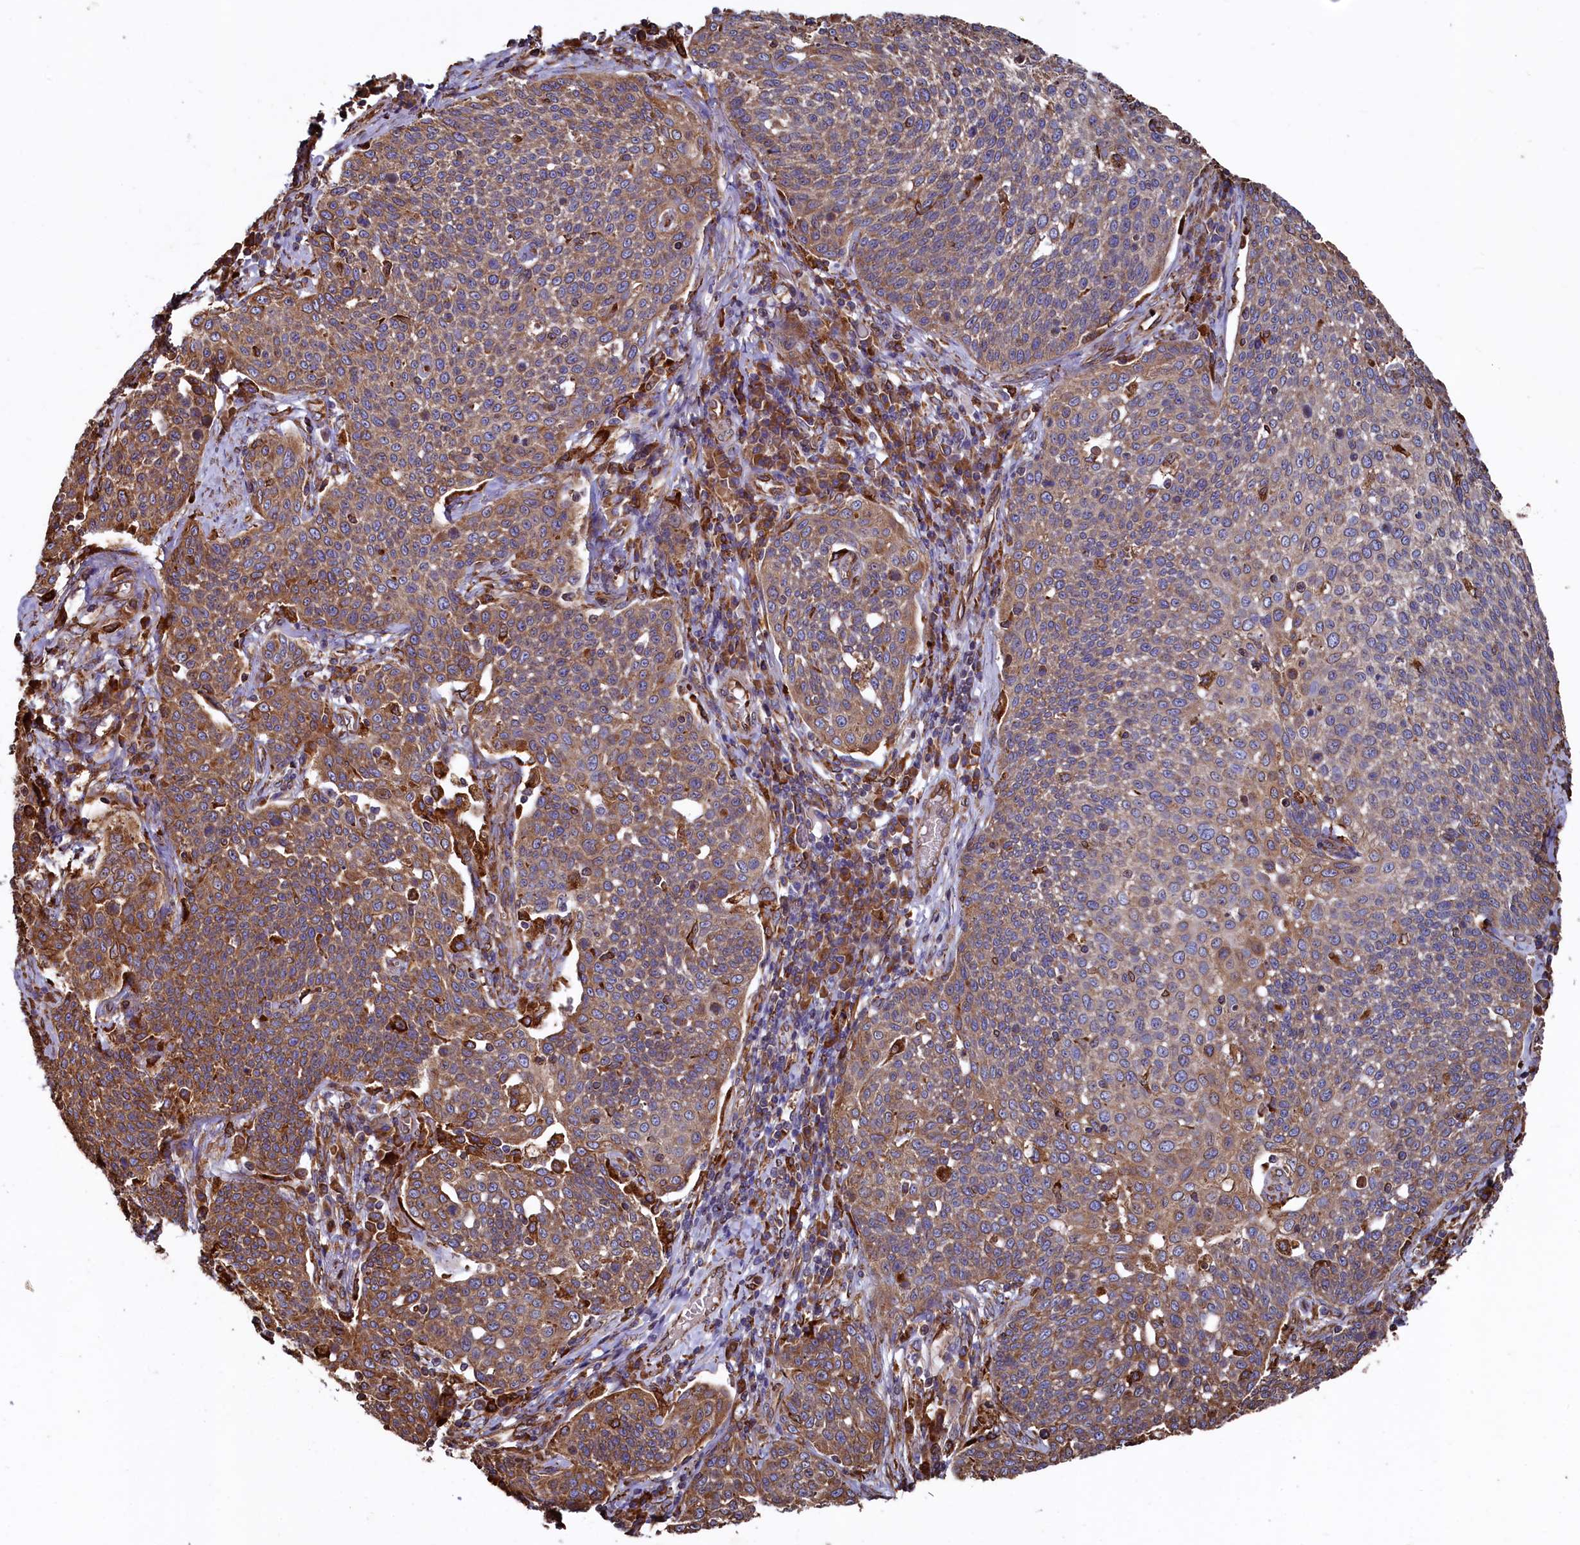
{"staining": {"intensity": "moderate", "quantity": ">75%", "location": "cytoplasmic/membranous"}, "tissue": "cervical cancer", "cell_type": "Tumor cells", "image_type": "cancer", "snomed": [{"axis": "morphology", "description": "Squamous cell carcinoma, NOS"}, {"axis": "topography", "description": "Cervix"}], "caption": "A histopathology image showing moderate cytoplasmic/membranous expression in approximately >75% of tumor cells in cervical cancer, as visualized by brown immunohistochemical staining.", "gene": "NEURL1B", "patient": {"sex": "female", "age": 34}}